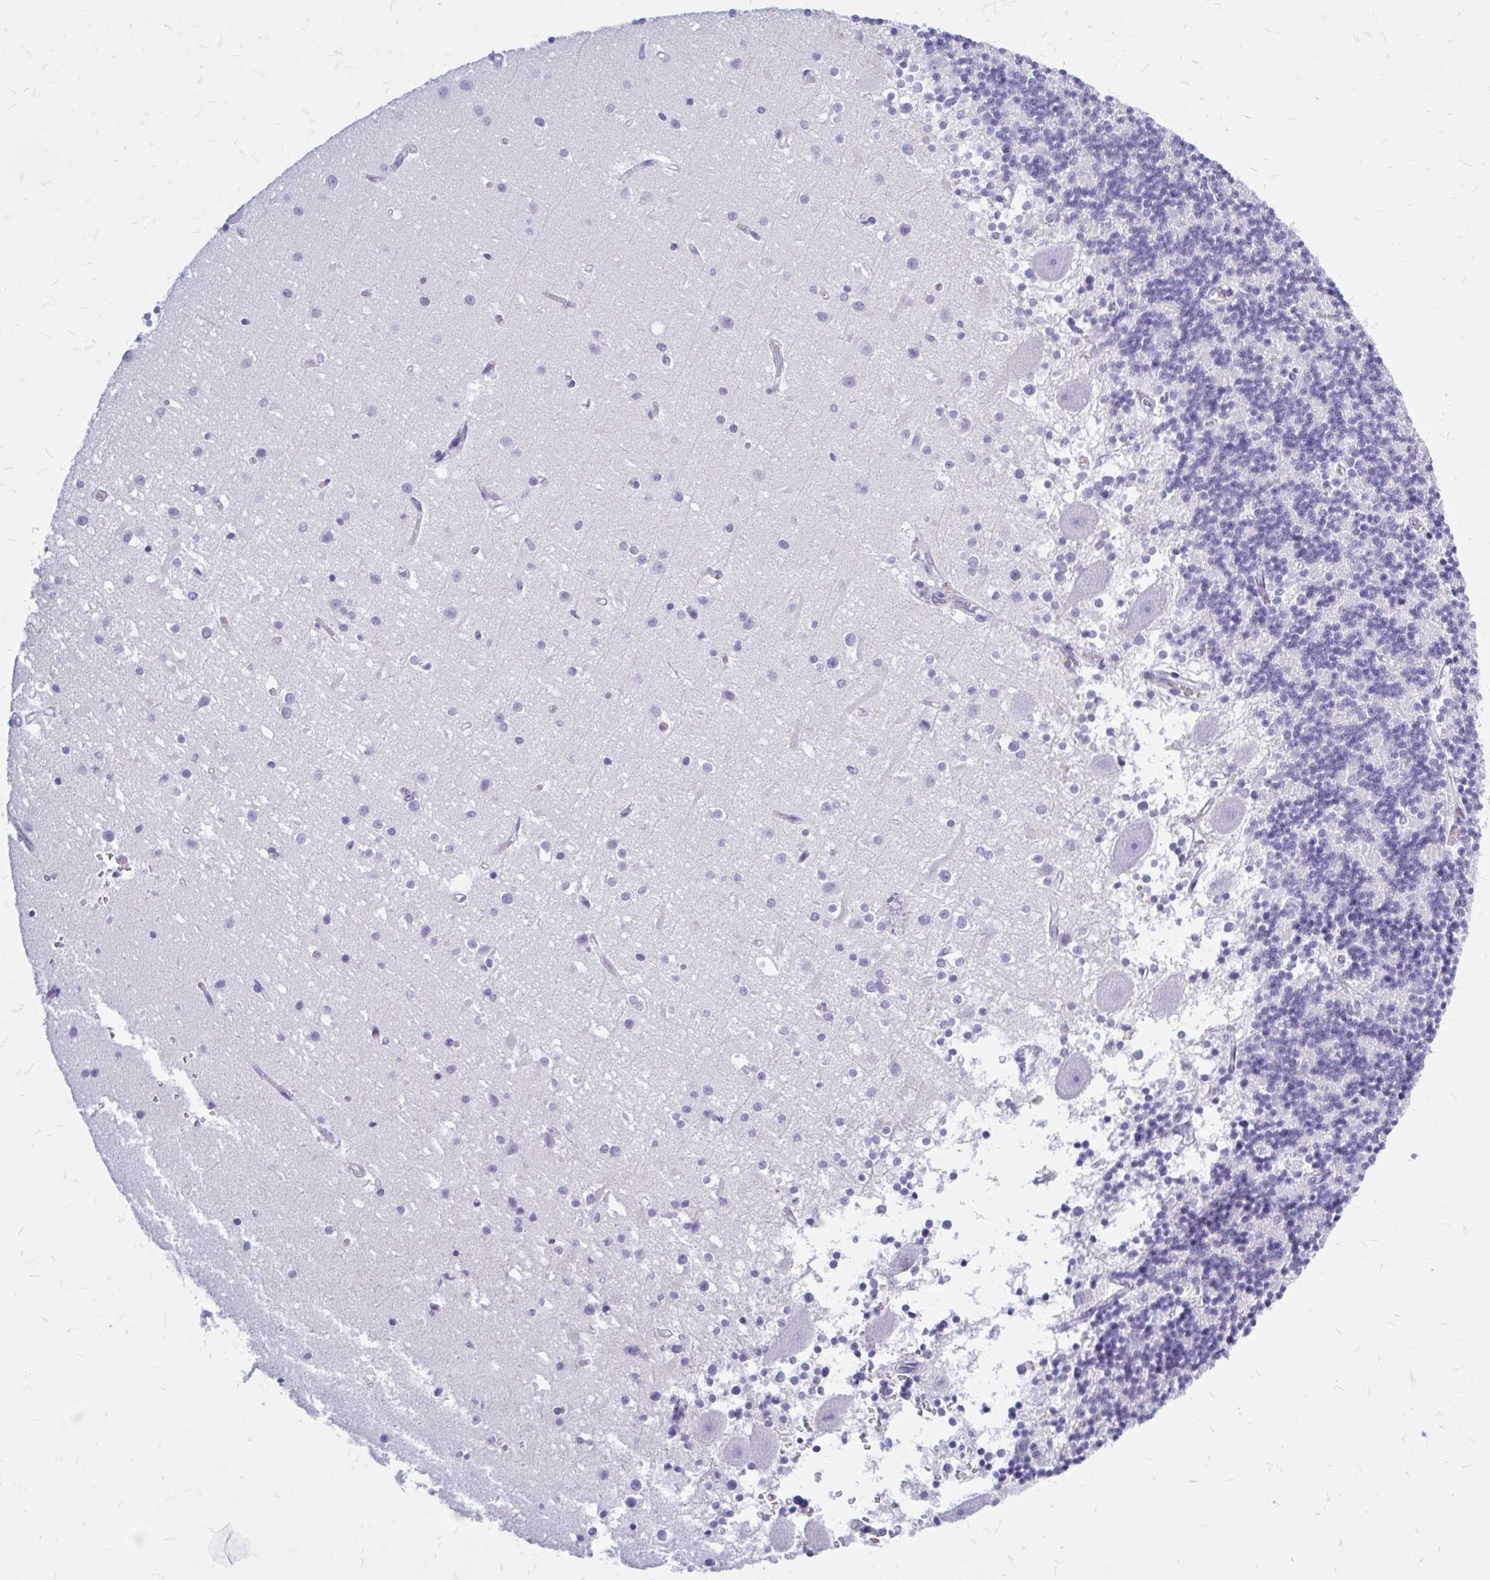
{"staining": {"intensity": "negative", "quantity": "none", "location": "none"}, "tissue": "cerebellum", "cell_type": "Cells in granular layer", "image_type": "normal", "snomed": [{"axis": "morphology", "description": "Normal tissue, NOS"}, {"axis": "topography", "description": "Cerebellum"}], "caption": "The immunohistochemistry (IHC) image has no significant staining in cells in granular layer of cerebellum.", "gene": "KLHDC7A", "patient": {"sex": "male", "age": 54}}